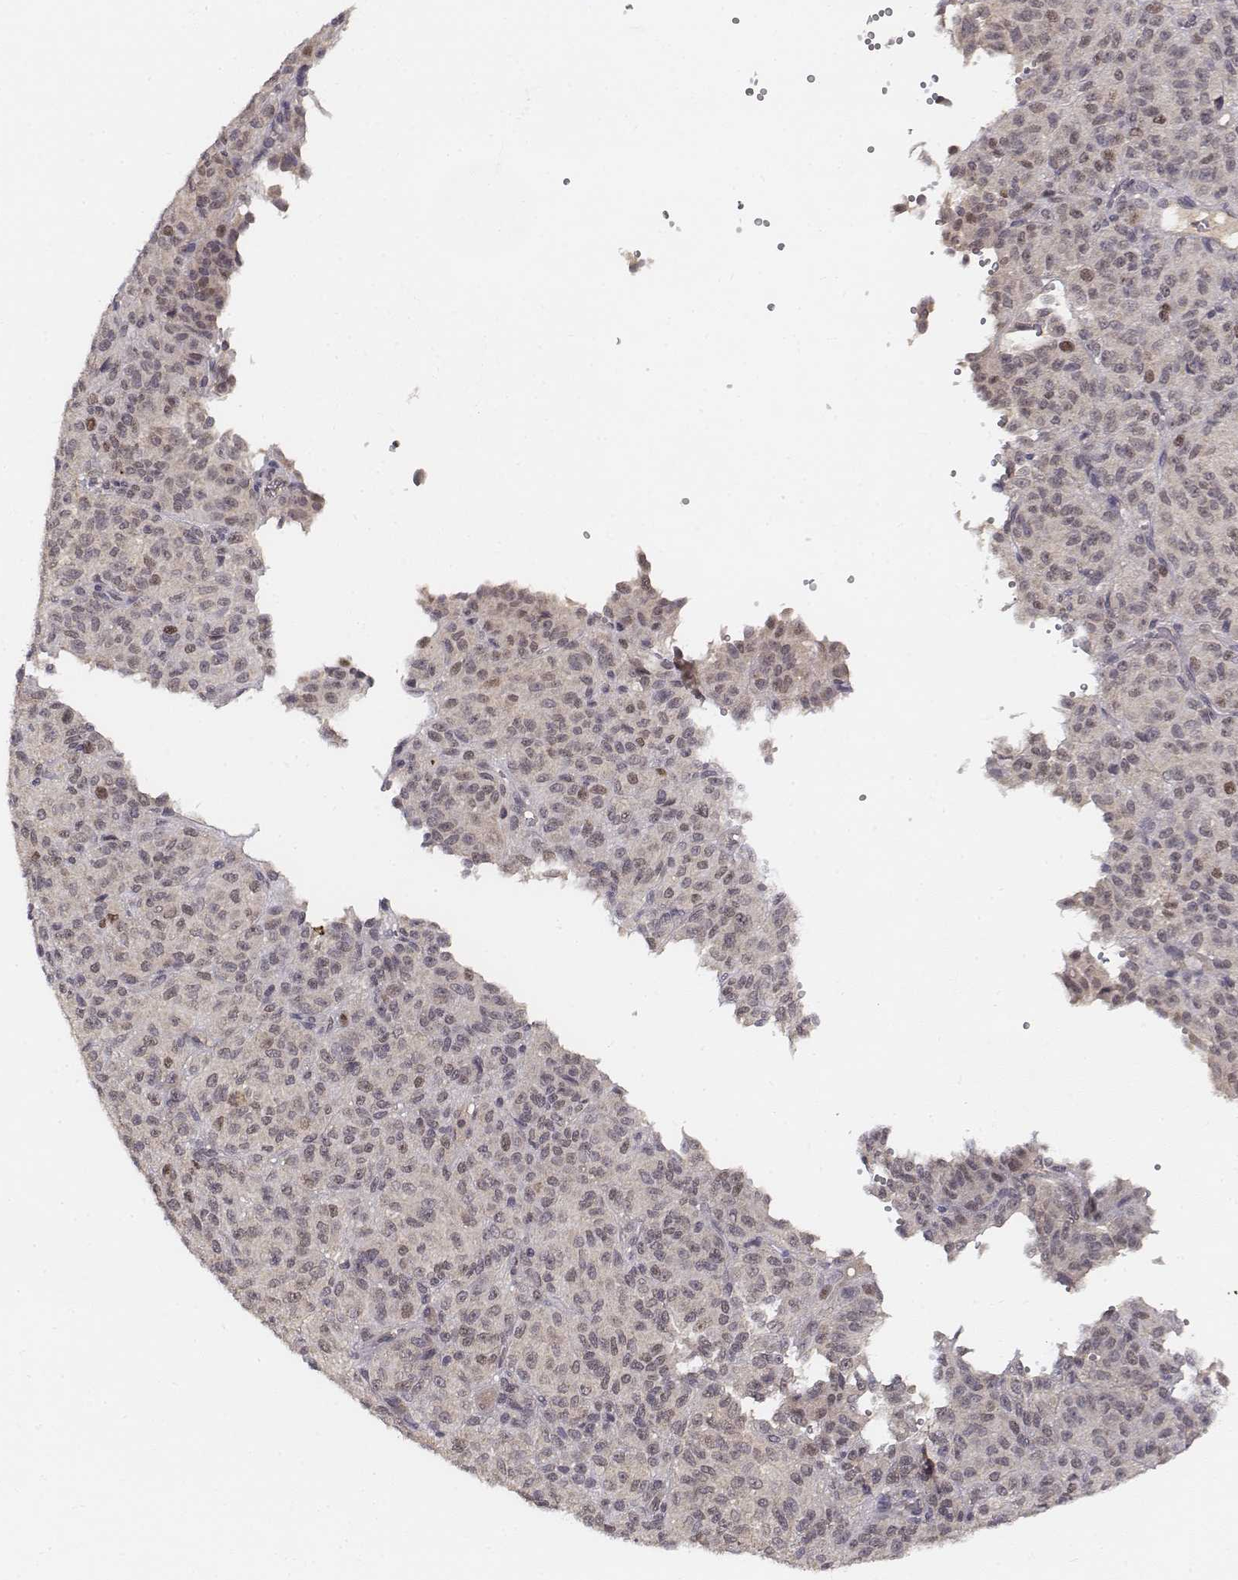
{"staining": {"intensity": "moderate", "quantity": "<25%", "location": "nuclear"}, "tissue": "melanoma", "cell_type": "Tumor cells", "image_type": "cancer", "snomed": [{"axis": "morphology", "description": "Malignant melanoma, Metastatic site"}, {"axis": "topography", "description": "Brain"}], "caption": "Melanoma was stained to show a protein in brown. There is low levels of moderate nuclear positivity in approximately <25% of tumor cells. The staining was performed using DAB to visualize the protein expression in brown, while the nuclei were stained in blue with hematoxylin (Magnification: 20x).", "gene": "FANCD2", "patient": {"sex": "female", "age": 56}}